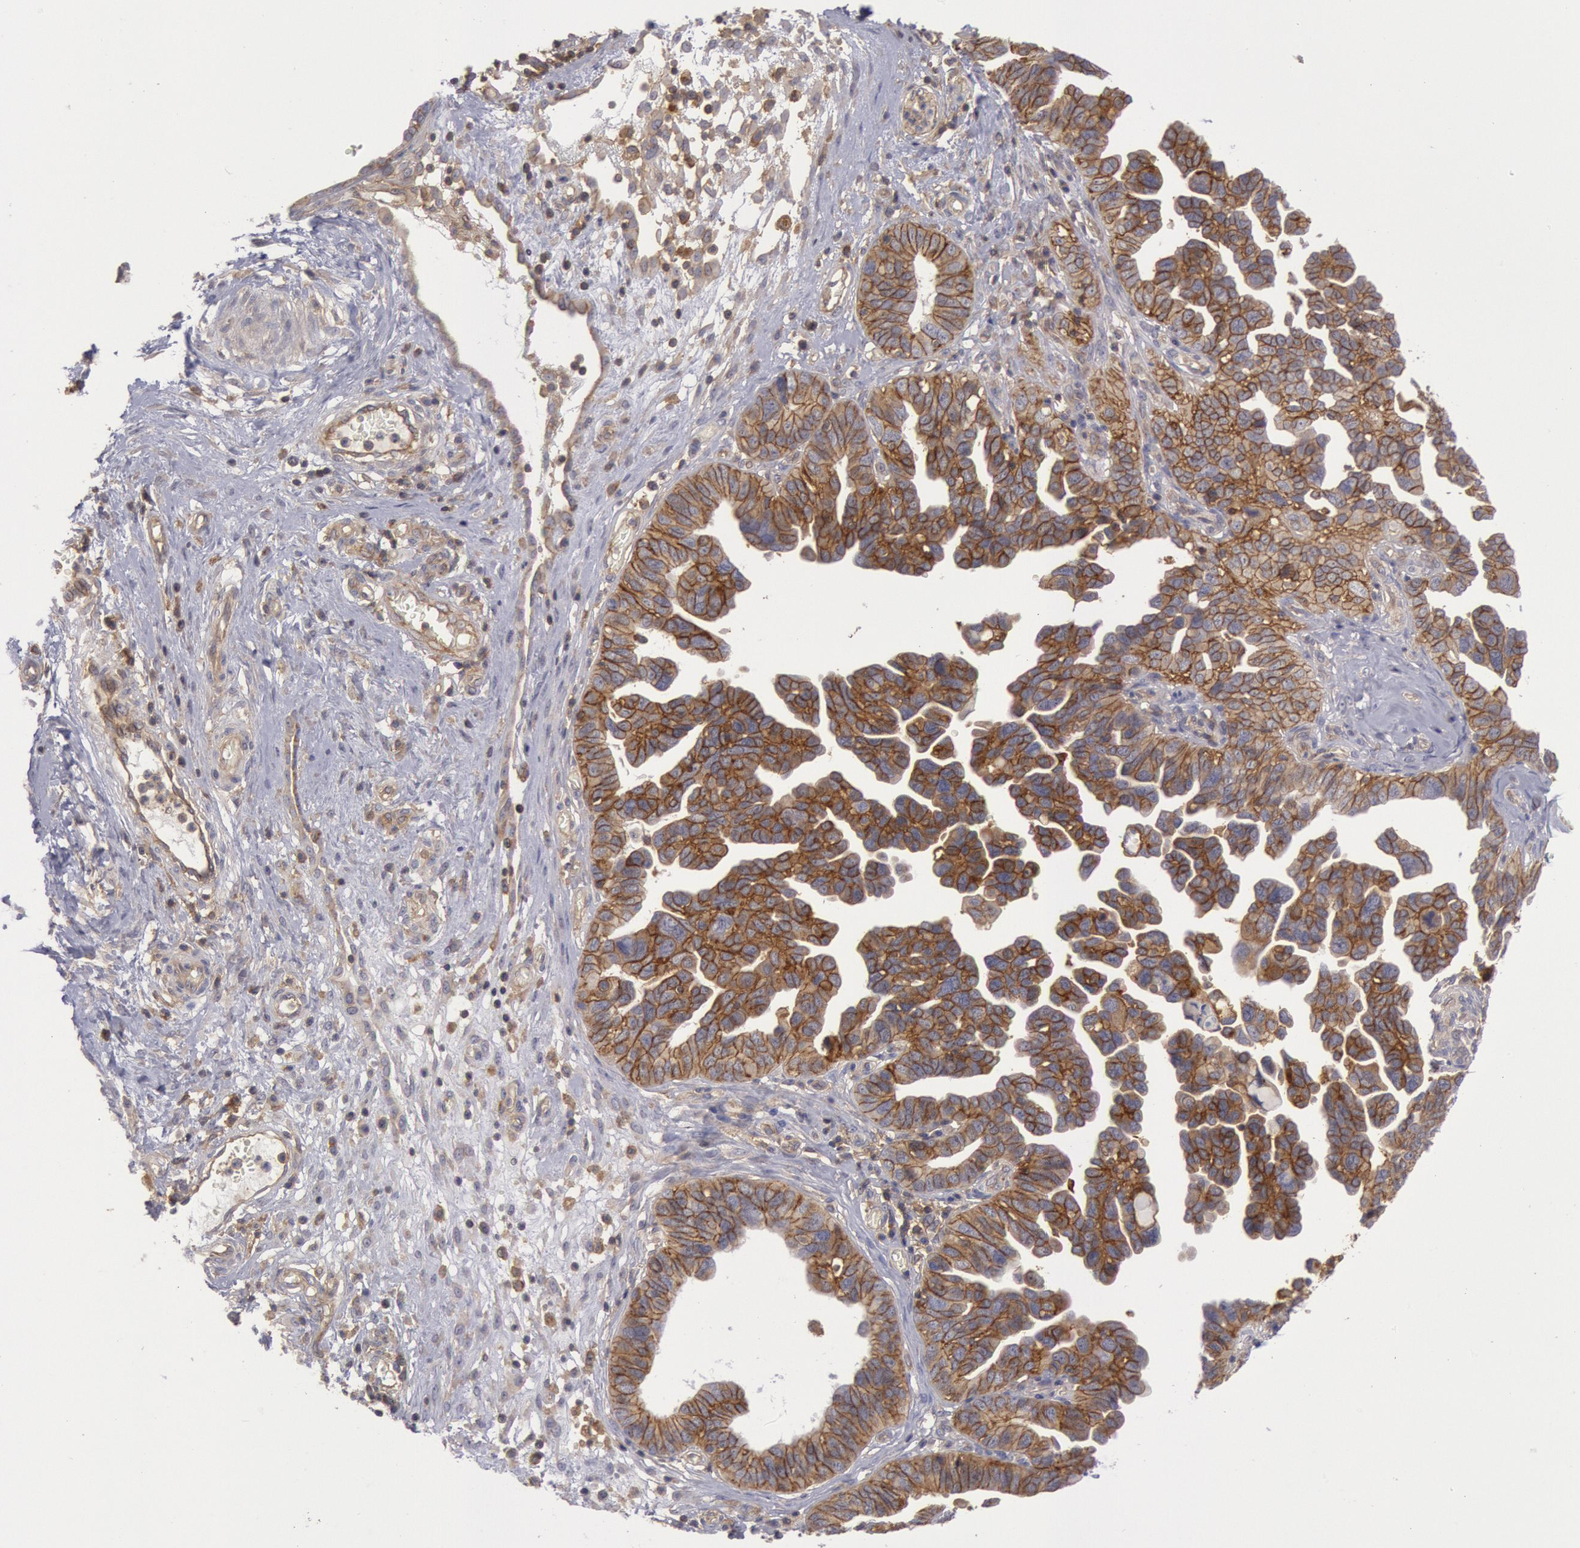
{"staining": {"intensity": "moderate", "quantity": ">75%", "location": "cytoplasmic/membranous"}, "tissue": "ovarian cancer", "cell_type": "Tumor cells", "image_type": "cancer", "snomed": [{"axis": "morphology", "description": "Cystadenocarcinoma, serous, NOS"}, {"axis": "topography", "description": "Ovary"}], "caption": "Ovarian serous cystadenocarcinoma stained with immunohistochemistry (IHC) demonstrates moderate cytoplasmic/membranous staining in approximately >75% of tumor cells. (IHC, brightfield microscopy, high magnification).", "gene": "STX4", "patient": {"sex": "female", "age": 64}}